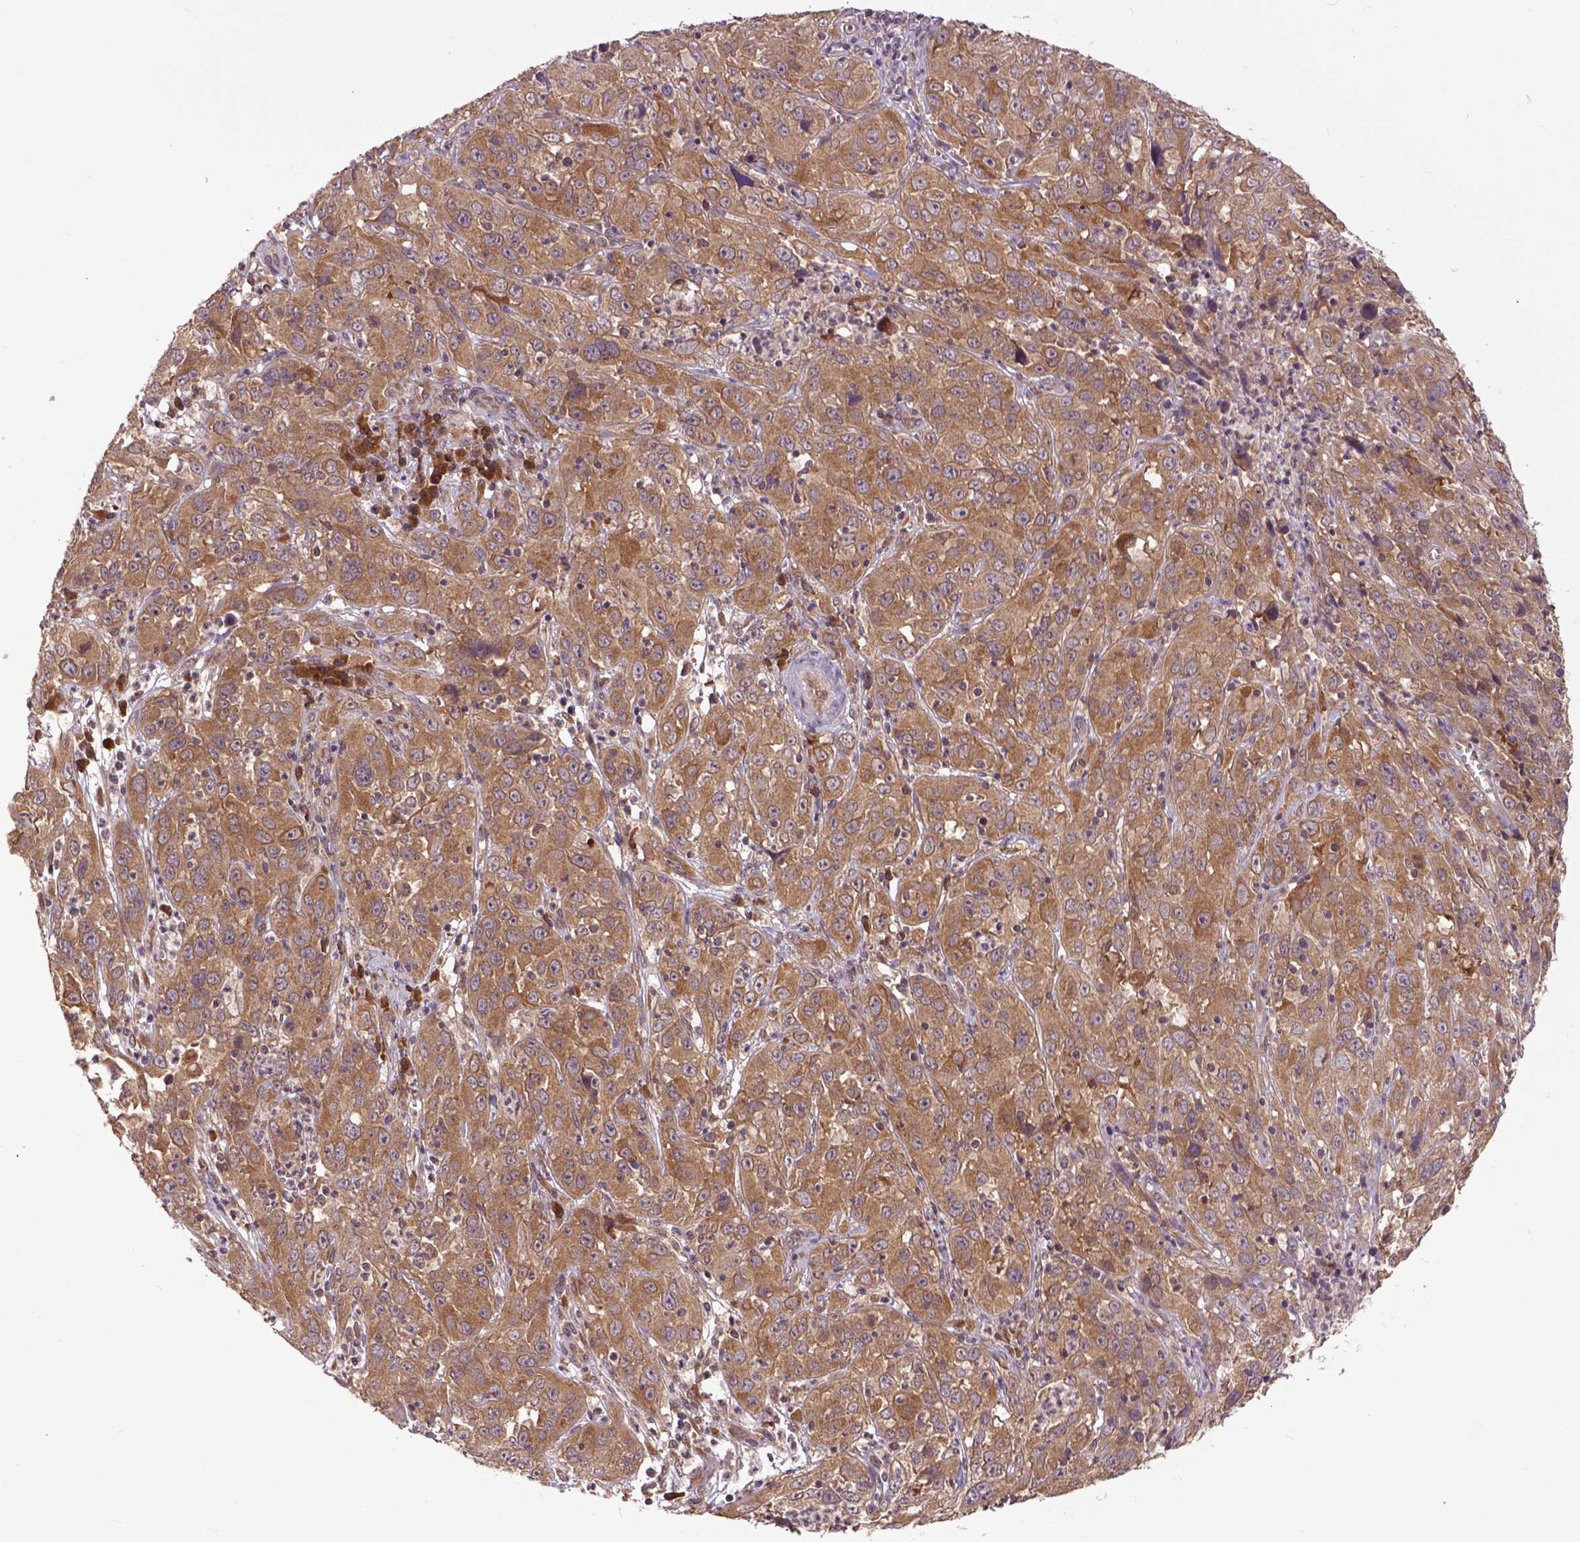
{"staining": {"intensity": "moderate", "quantity": ">75%", "location": "cytoplasmic/membranous"}, "tissue": "cervical cancer", "cell_type": "Tumor cells", "image_type": "cancer", "snomed": [{"axis": "morphology", "description": "Squamous cell carcinoma, NOS"}, {"axis": "topography", "description": "Cervix"}], "caption": "Approximately >75% of tumor cells in human cervical cancer (squamous cell carcinoma) exhibit moderate cytoplasmic/membranous protein positivity as visualized by brown immunohistochemical staining.", "gene": "ARL1", "patient": {"sex": "female", "age": 32}}